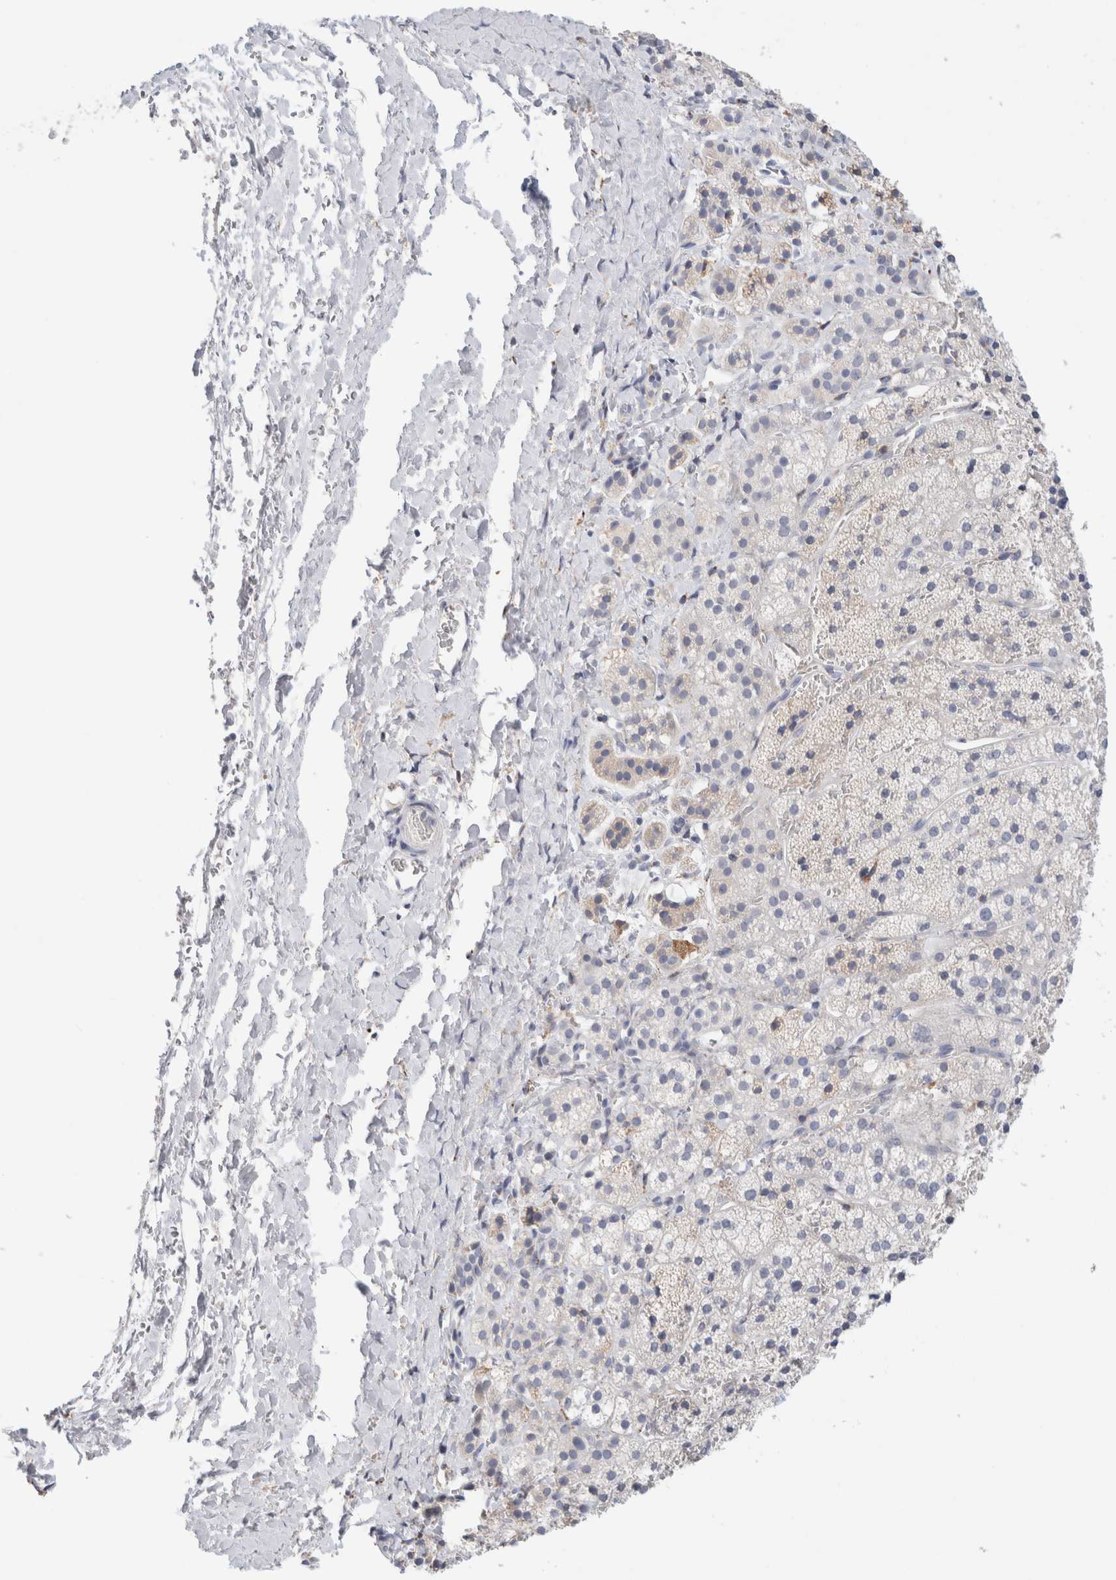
{"staining": {"intensity": "negative", "quantity": "none", "location": "none"}, "tissue": "adrenal gland", "cell_type": "Glandular cells", "image_type": "normal", "snomed": [{"axis": "morphology", "description": "Normal tissue, NOS"}, {"axis": "topography", "description": "Adrenal gland"}], "caption": "Human adrenal gland stained for a protein using immunohistochemistry displays no staining in glandular cells.", "gene": "CSK", "patient": {"sex": "female", "age": 44}}